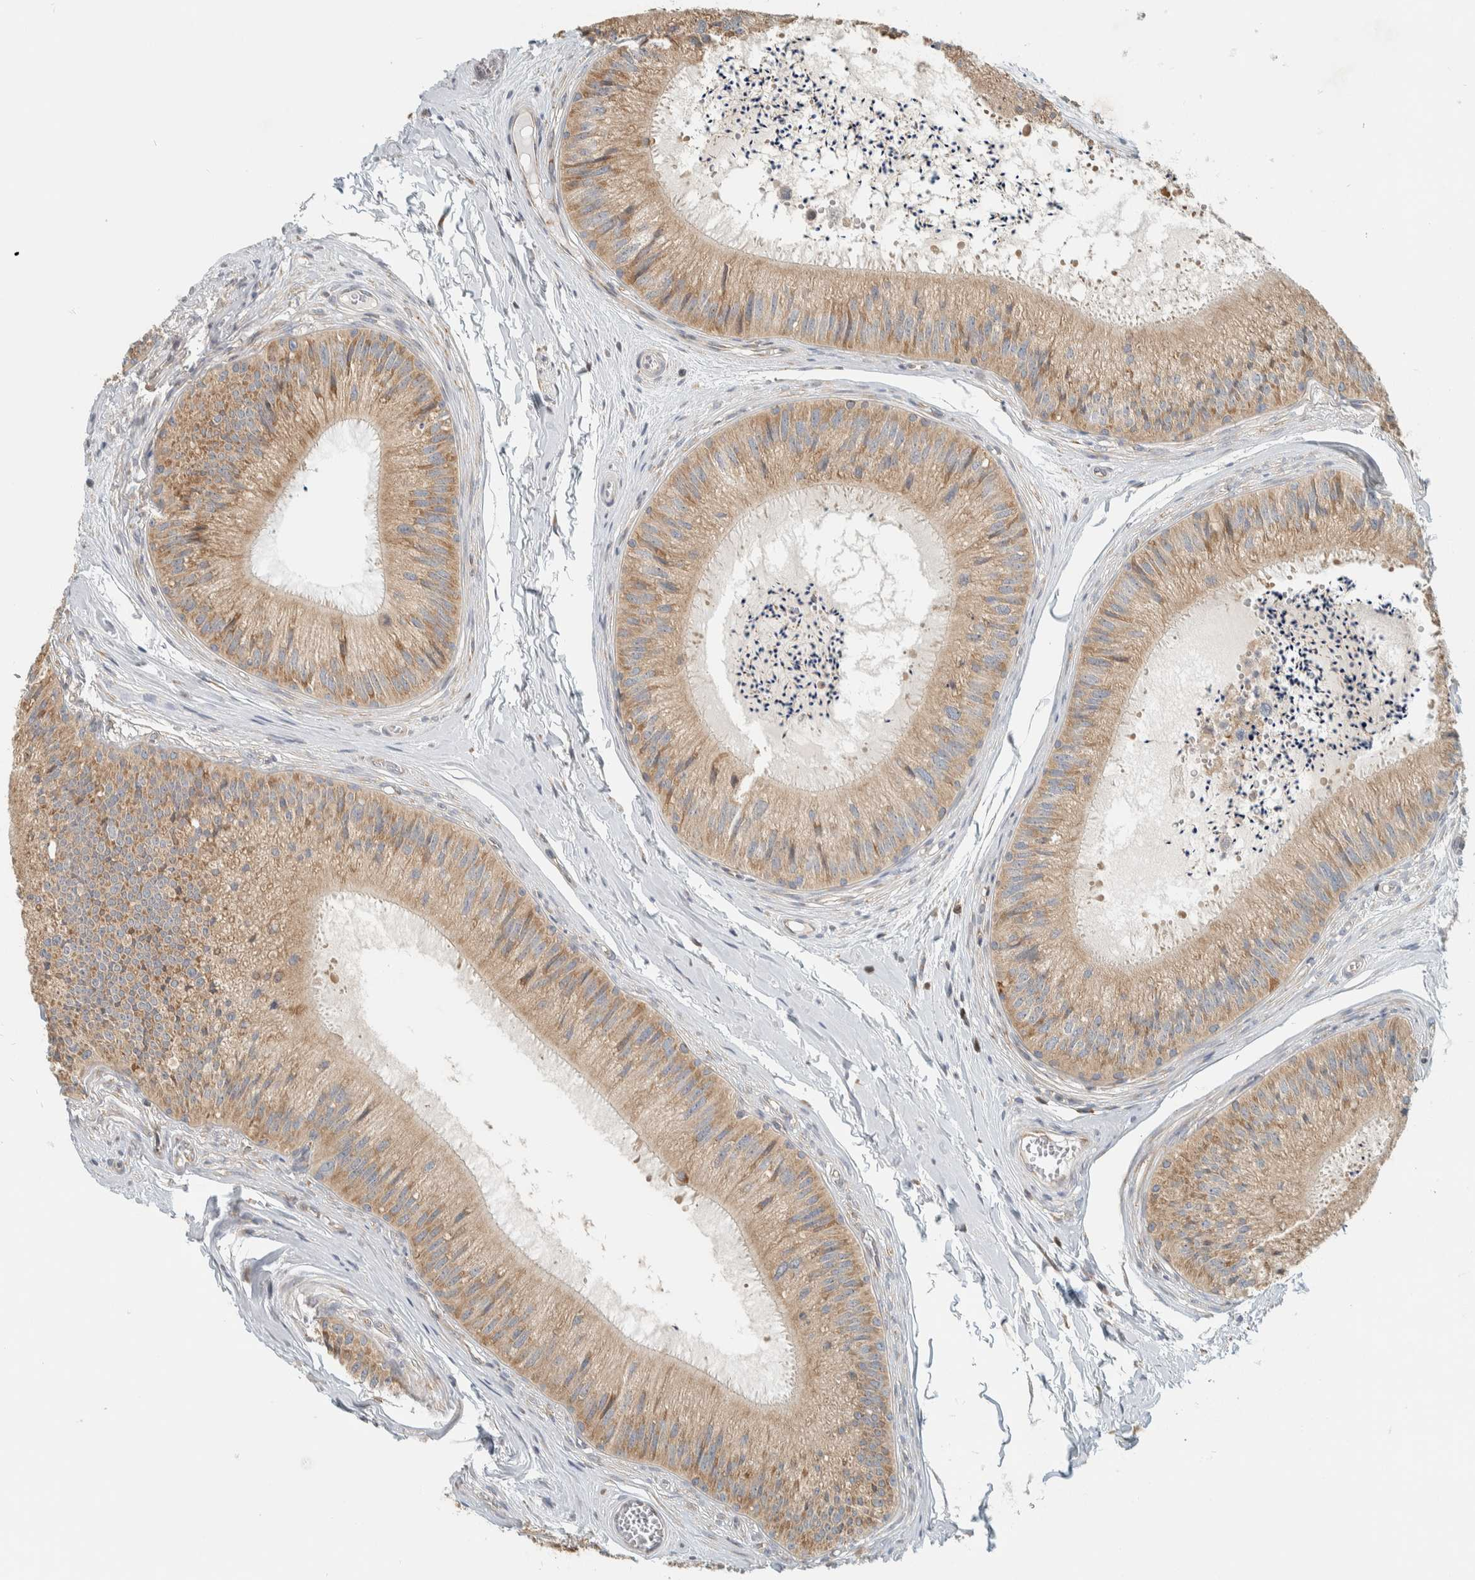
{"staining": {"intensity": "moderate", "quantity": ">75%", "location": "cytoplasmic/membranous"}, "tissue": "epididymis", "cell_type": "Glandular cells", "image_type": "normal", "snomed": [{"axis": "morphology", "description": "Normal tissue, NOS"}, {"axis": "topography", "description": "Epididymis"}], "caption": "Epididymis stained with IHC shows moderate cytoplasmic/membranous staining in approximately >75% of glandular cells. The staining was performed using DAB to visualize the protein expression in brown, while the nuclei were stained in blue with hematoxylin (Magnification: 20x).", "gene": "CCDC57", "patient": {"sex": "male", "age": 31}}